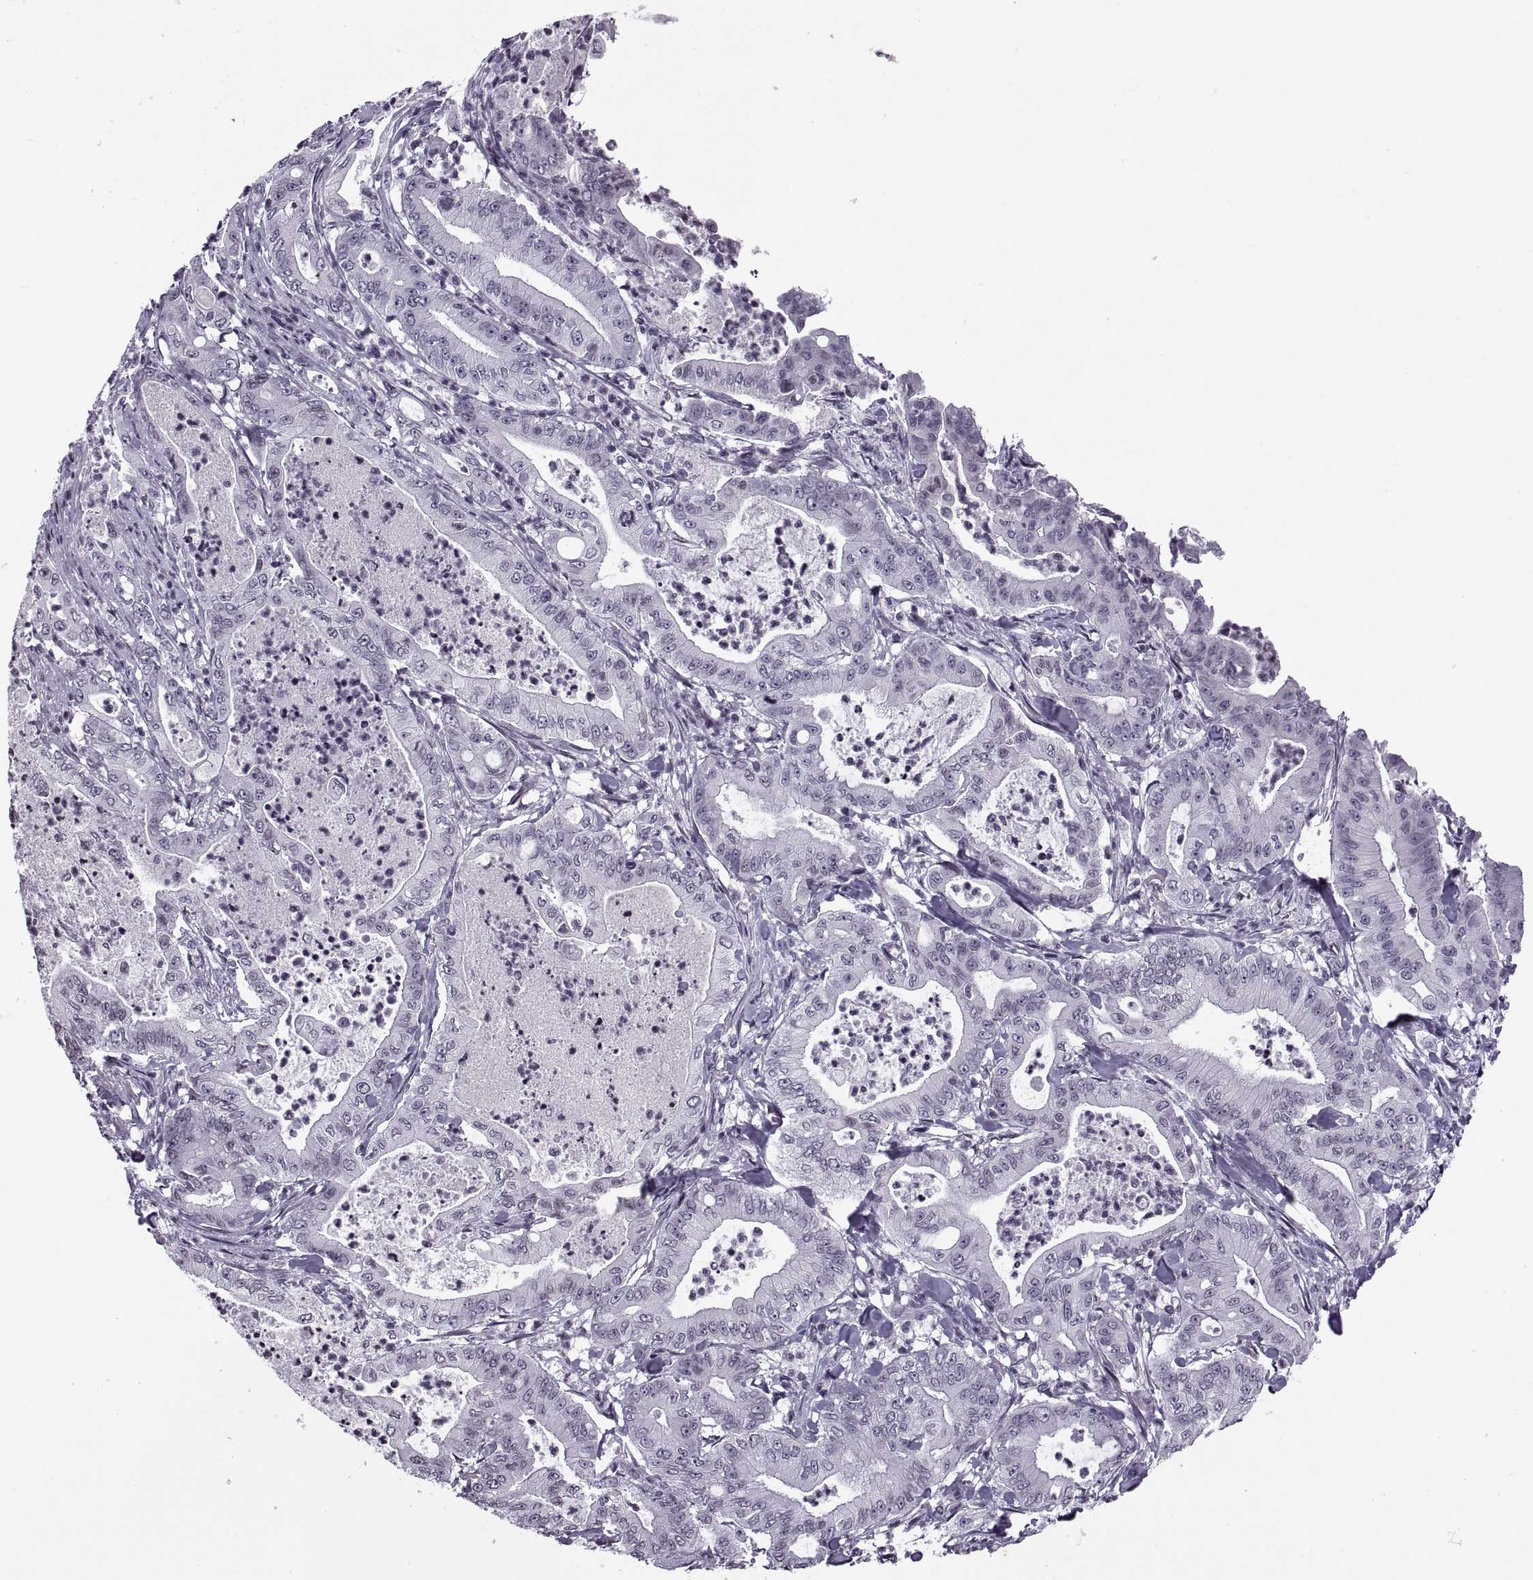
{"staining": {"intensity": "negative", "quantity": "none", "location": "none"}, "tissue": "pancreatic cancer", "cell_type": "Tumor cells", "image_type": "cancer", "snomed": [{"axis": "morphology", "description": "Adenocarcinoma, NOS"}, {"axis": "topography", "description": "Pancreas"}], "caption": "High magnification brightfield microscopy of pancreatic cancer stained with DAB (brown) and counterstained with hematoxylin (blue): tumor cells show no significant positivity. (DAB (3,3'-diaminobenzidine) immunohistochemistry (IHC) with hematoxylin counter stain).", "gene": "H1-8", "patient": {"sex": "male", "age": 71}}